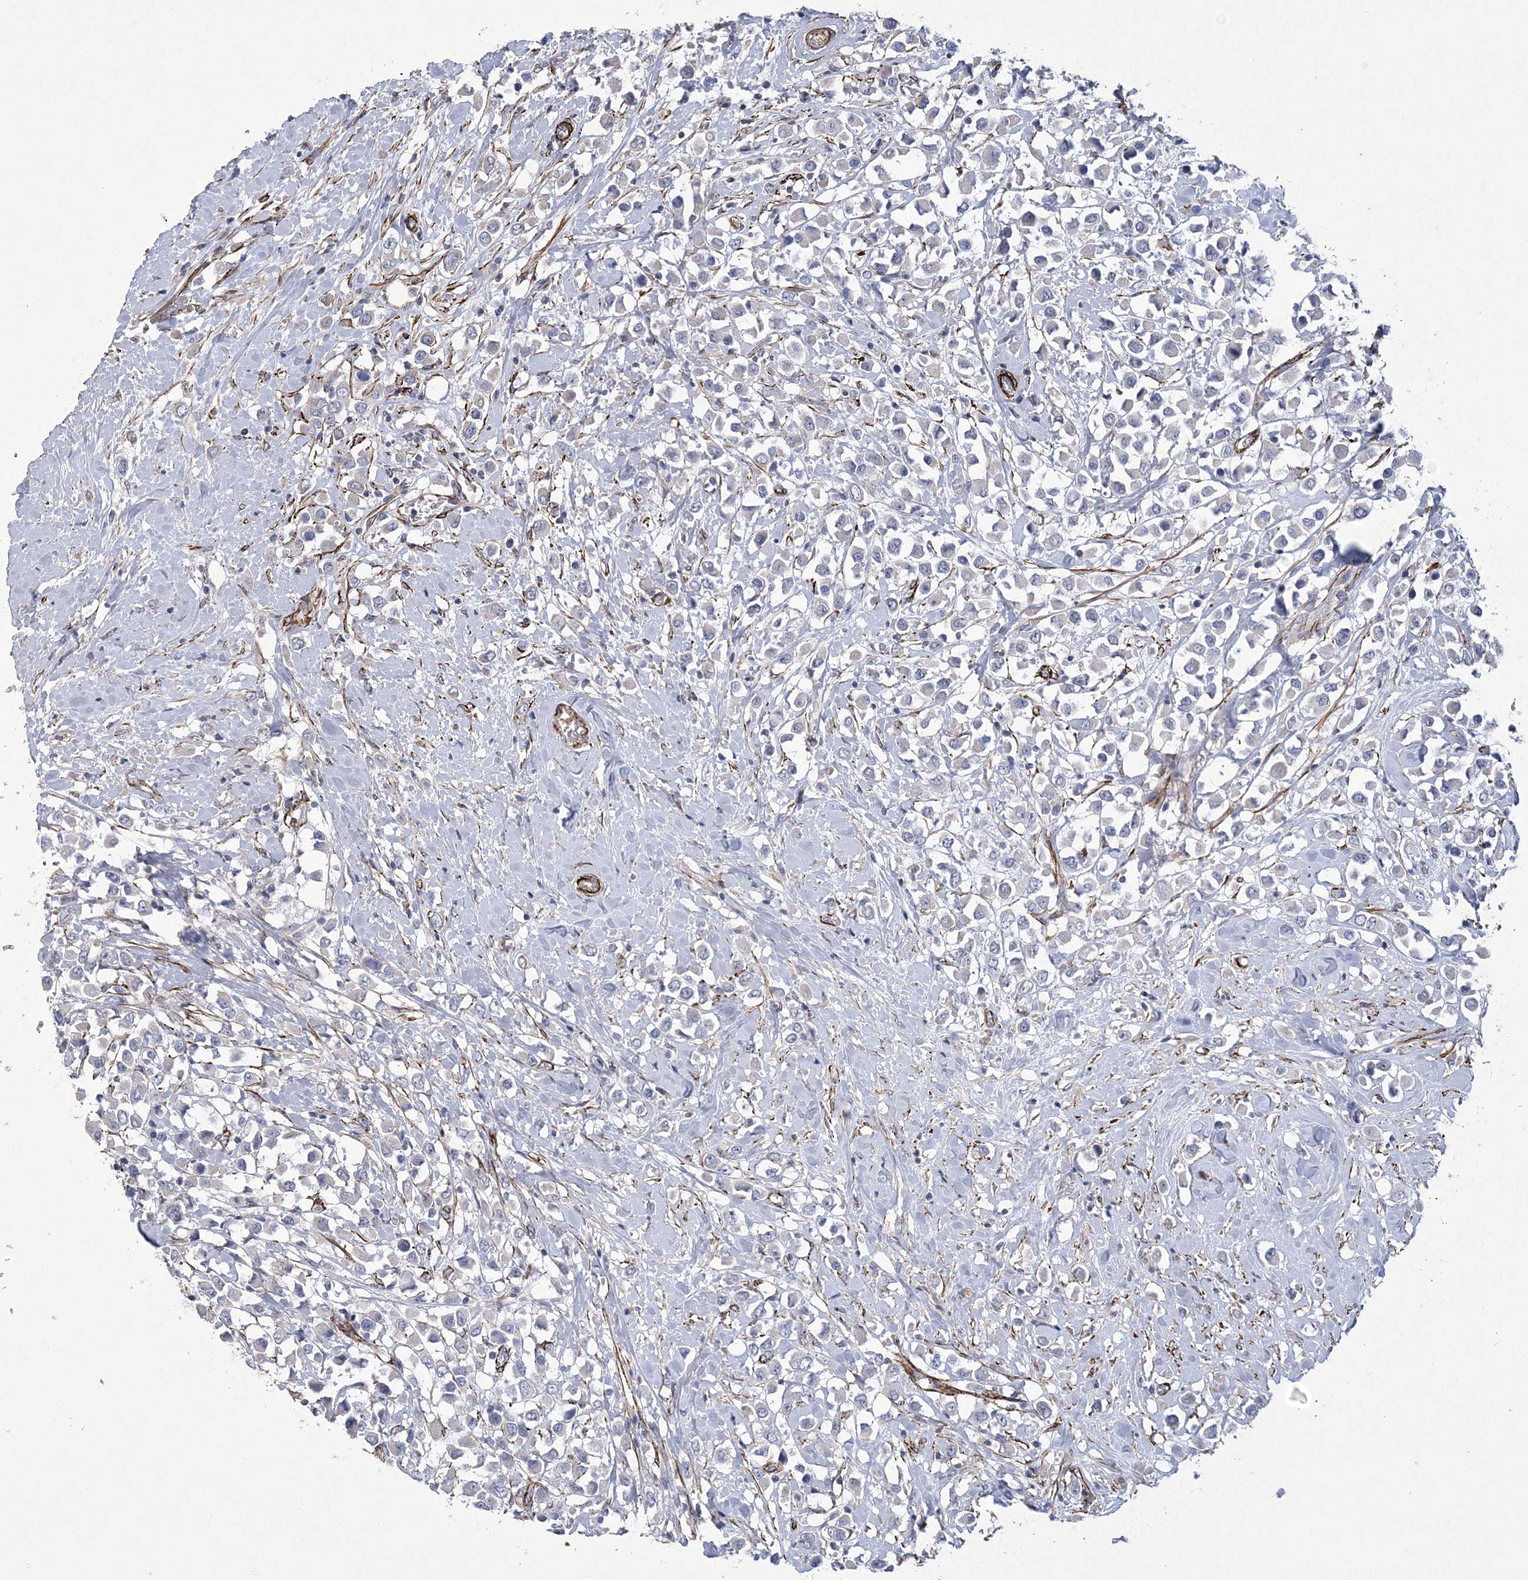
{"staining": {"intensity": "negative", "quantity": "none", "location": "none"}, "tissue": "breast cancer", "cell_type": "Tumor cells", "image_type": "cancer", "snomed": [{"axis": "morphology", "description": "Duct carcinoma"}, {"axis": "topography", "description": "Breast"}], "caption": "Breast cancer (intraductal carcinoma) stained for a protein using immunohistochemistry displays no positivity tumor cells.", "gene": "ARSJ", "patient": {"sex": "female", "age": 61}}